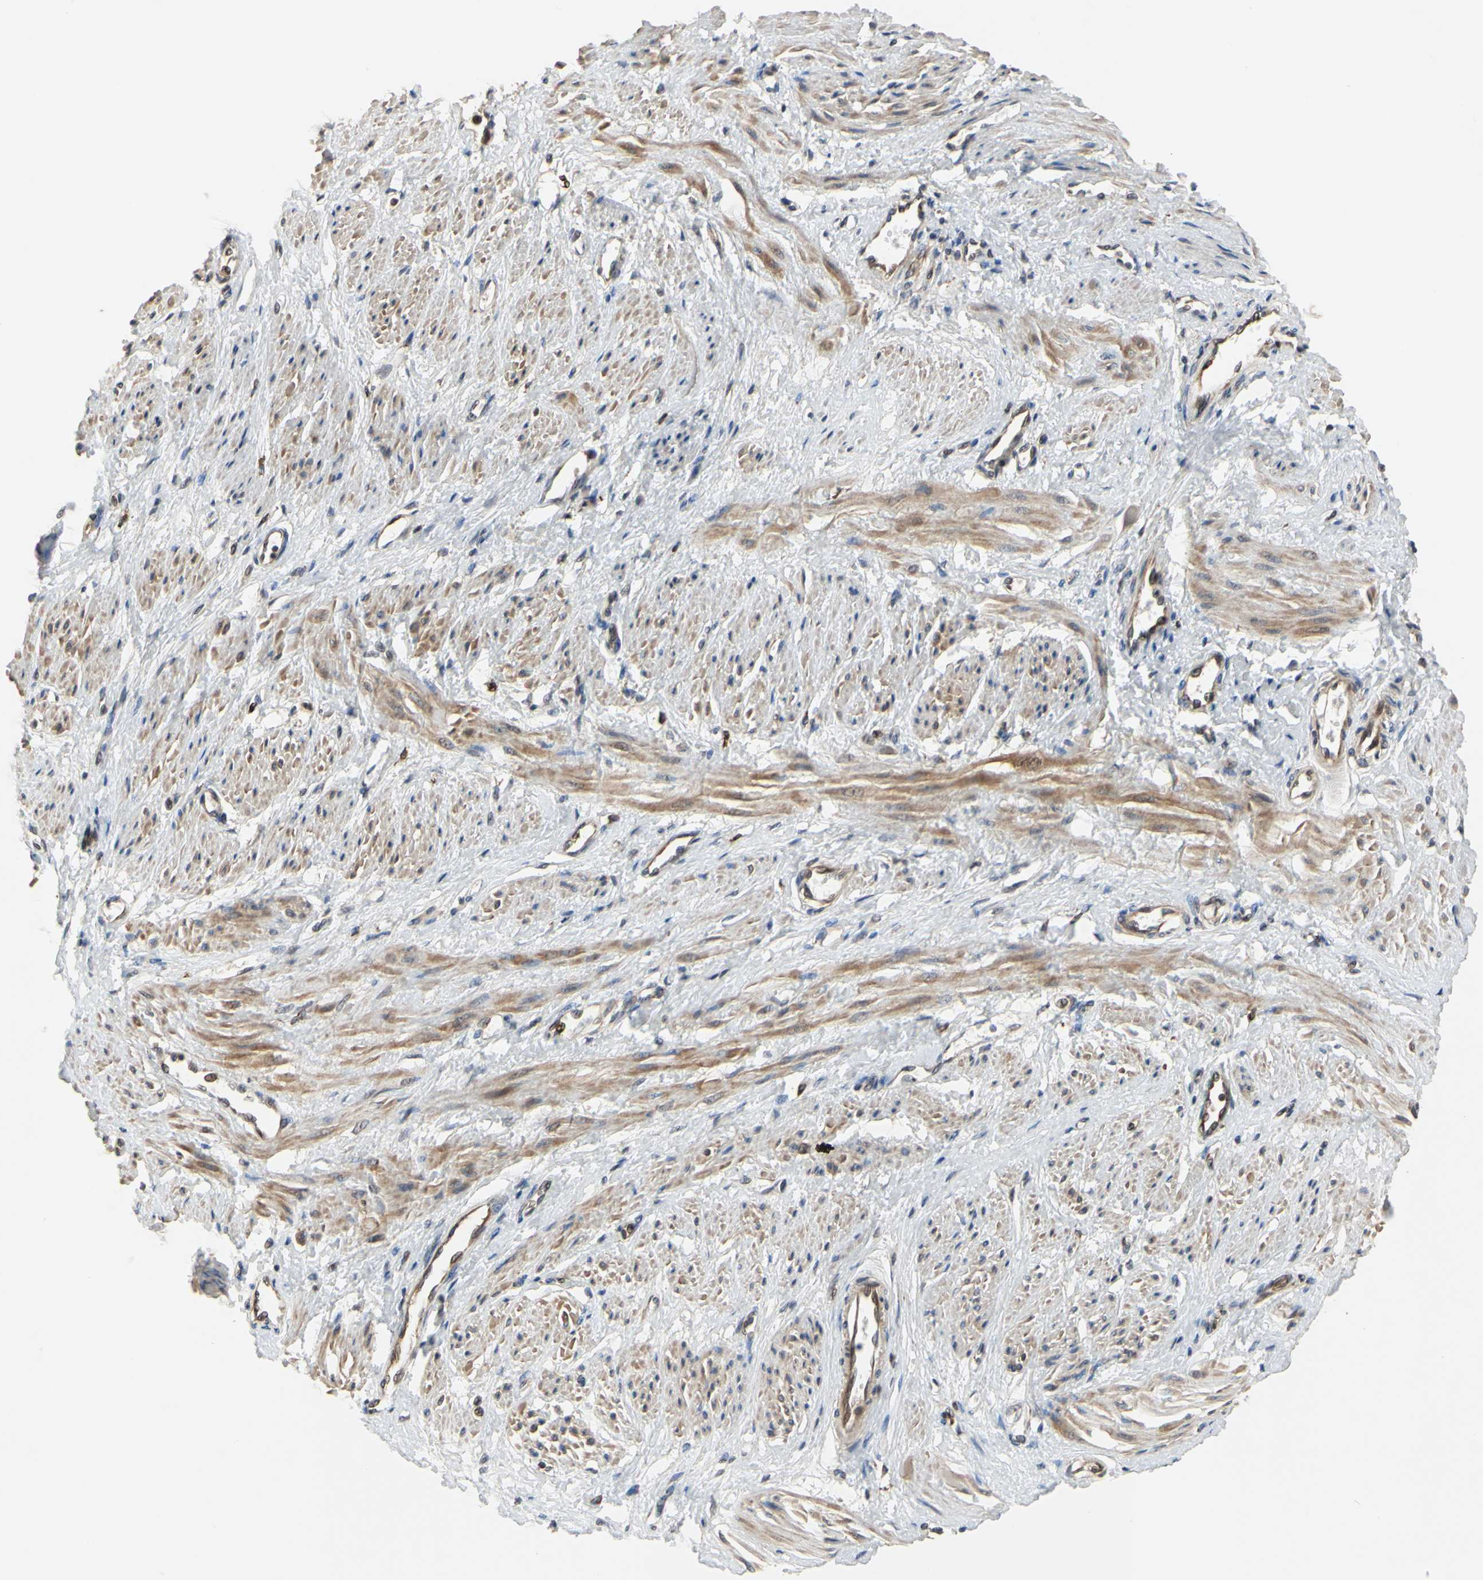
{"staining": {"intensity": "weak", "quantity": "25%-75%", "location": "cytoplasmic/membranous"}, "tissue": "smooth muscle", "cell_type": "Smooth muscle cells", "image_type": "normal", "snomed": [{"axis": "morphology", "description": "Normal tissue, NOS"}, {"axis": "topography", "description": "Smooth muscle"}, {"axis": "topography", "description": "Uterus"}], "caption": "The photomicrograph reveals a brown stain indicating the presence of a protein in the cytoplasmic/membranous of smooth muscle cells in smooth muscle. Immunohistochemistry (ihc) stains the protein of interest in brown and the nuclei are stained blue.", "gene": "PLXNA2", "patient": {"sex": "female", "age": 39}}